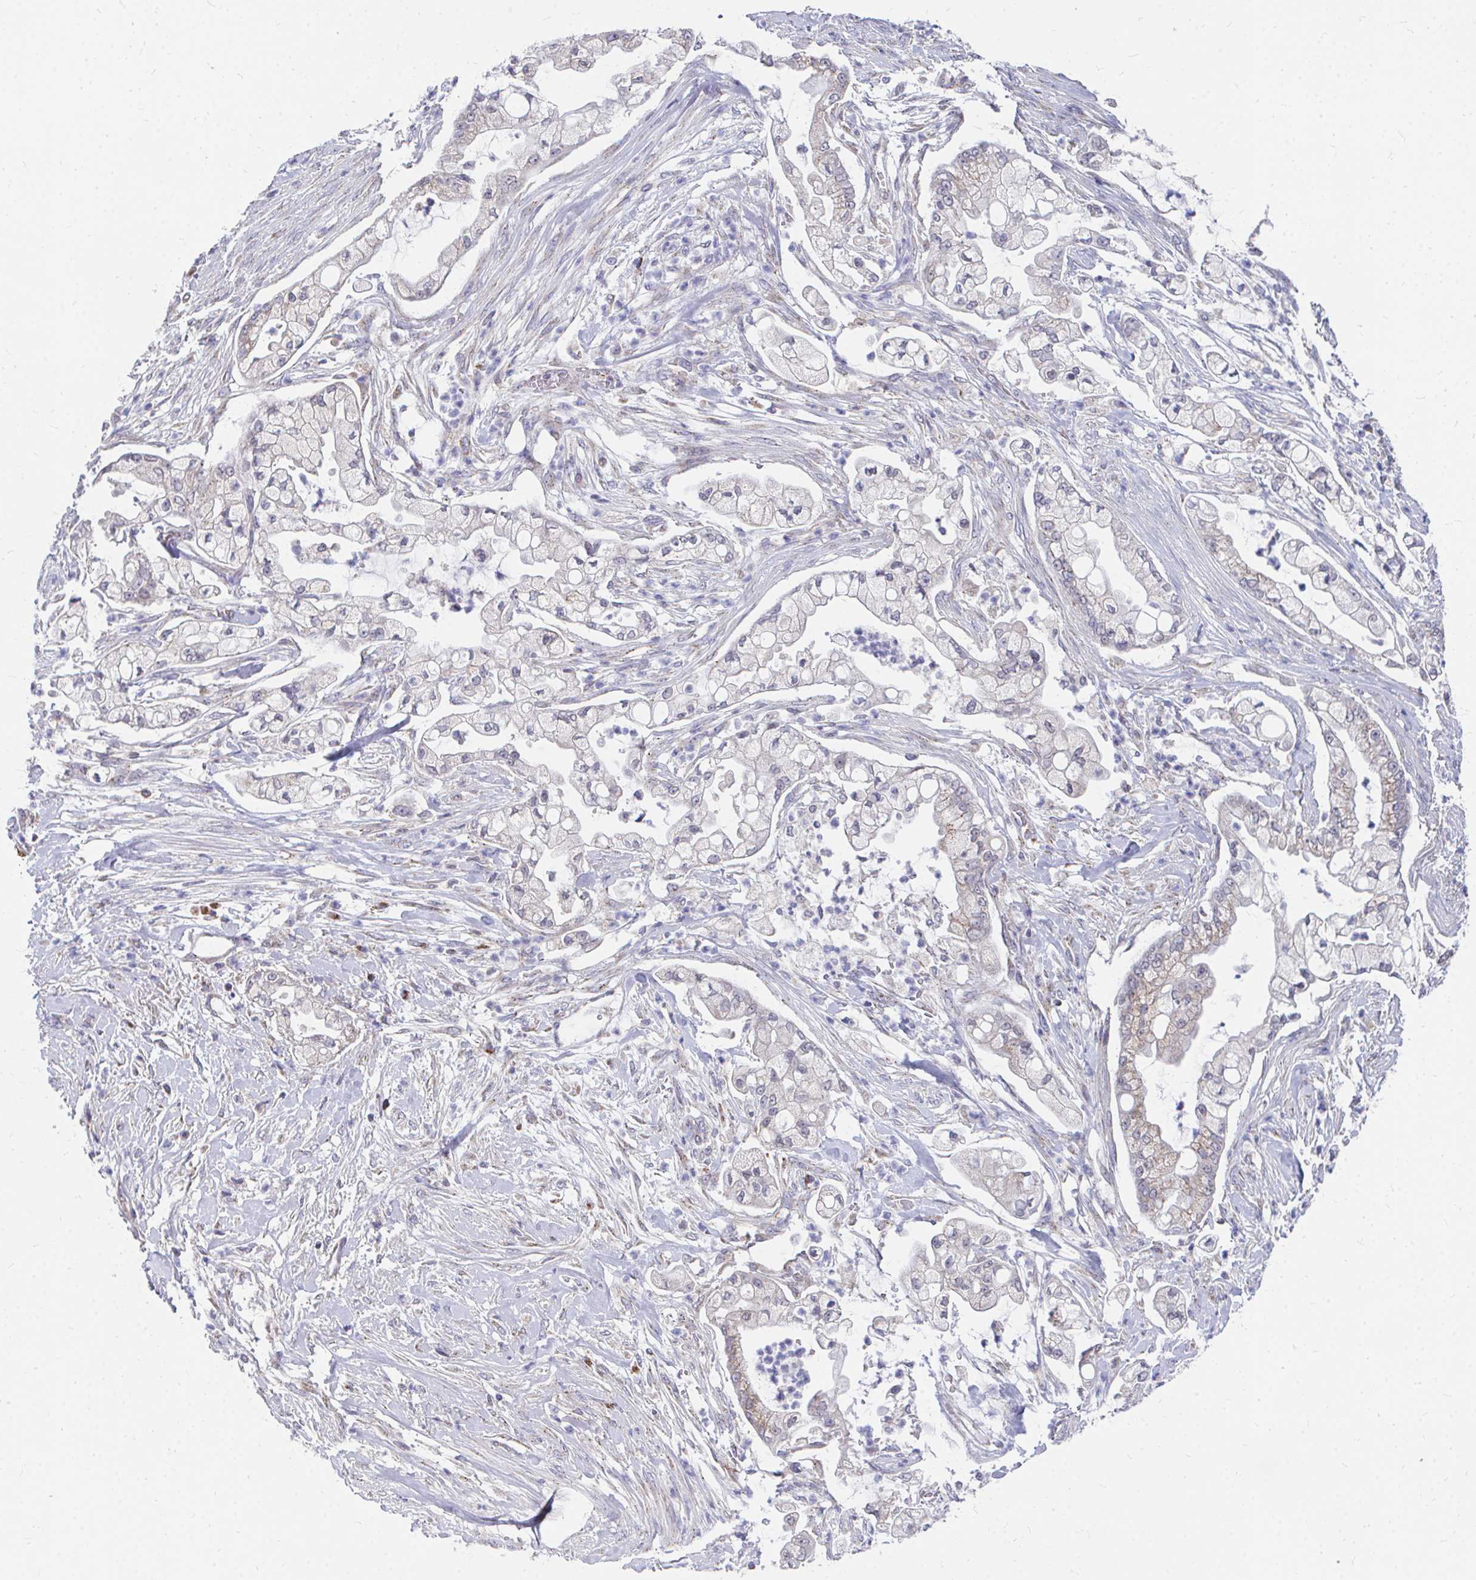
{"staining": {"intensity": "negative", "quantity": "none", "location": "none"}, "tissue": "pancreatic cancer", "cell_type": "Tumor cells", "image_type": "cancer", "snomed": [{"axis": "morphology", "description": "Adenocarcinoma, NOS"}, {"axis": "topography", "description": "Pancreas"}], "caption": "Tumor cells show no significant expression in pancreatic cancer (adenocarcinoma).", "gene": "PEX3", "patient": {"sex": "female", "age": 69}}